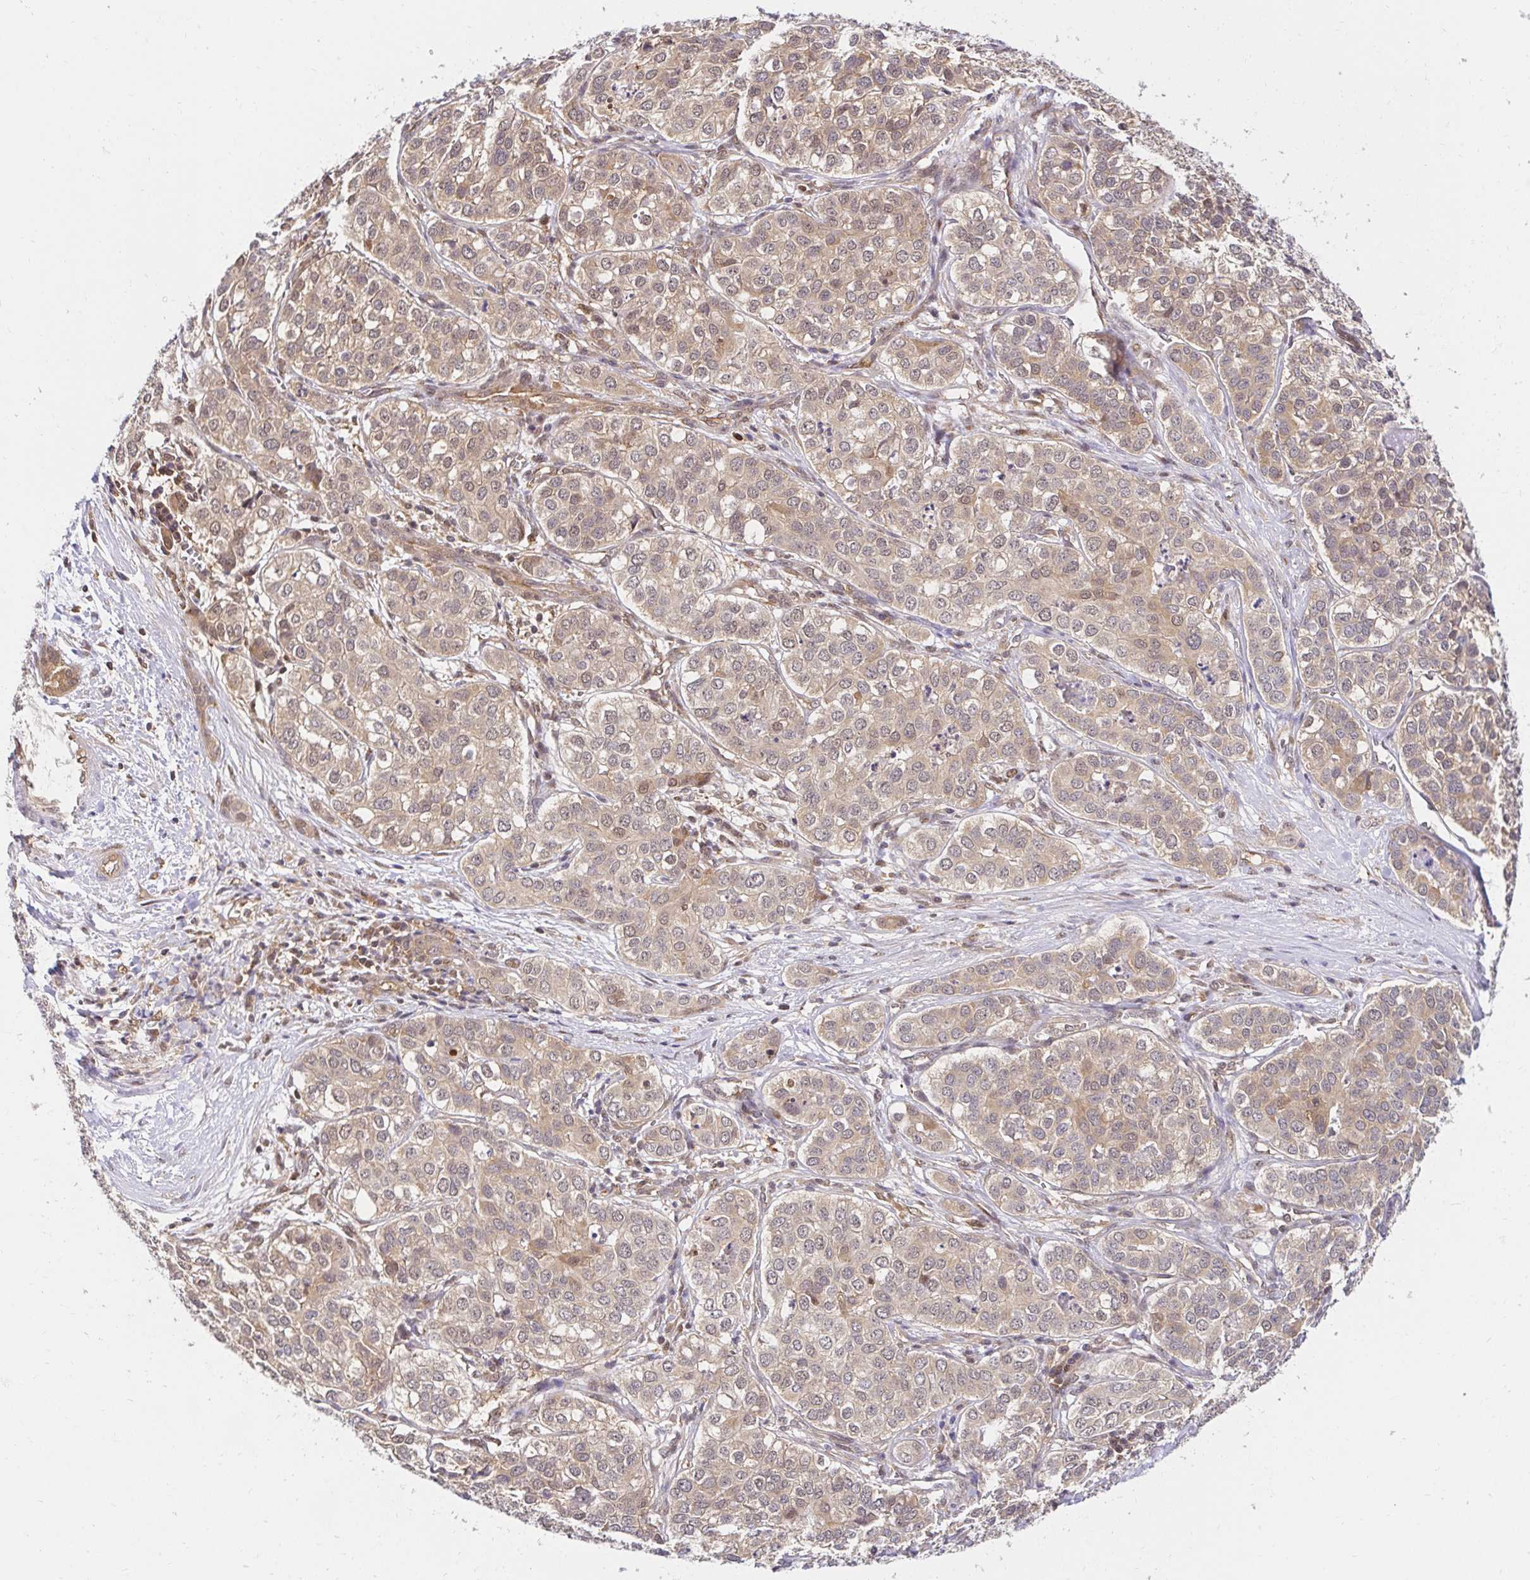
{"staining": {"intensity": "weak", "quantity": ">75%", "location": "cytoplasmic/membranous,nuclear"}, "tissue": "liver cancer", "cell_type": "Tumor cells", "image_type": "cancer", "snomed": [{"axis": "morphology", "description": "Cholangiocarcinoma"}, {"axis": "topography", "description": "Liver"}], "caption": "Immunohistochemistry (IHC) micrograph of human liver cancer (cholangiocarcinoma) stained for a protein (brown), which demonstrates low levels of weak cytoplasmic/membranous and nuclear positivity in about >75% of tumor cells.", "gene": "PSMA4", "patient": {"sex": "male", "age": 56}}